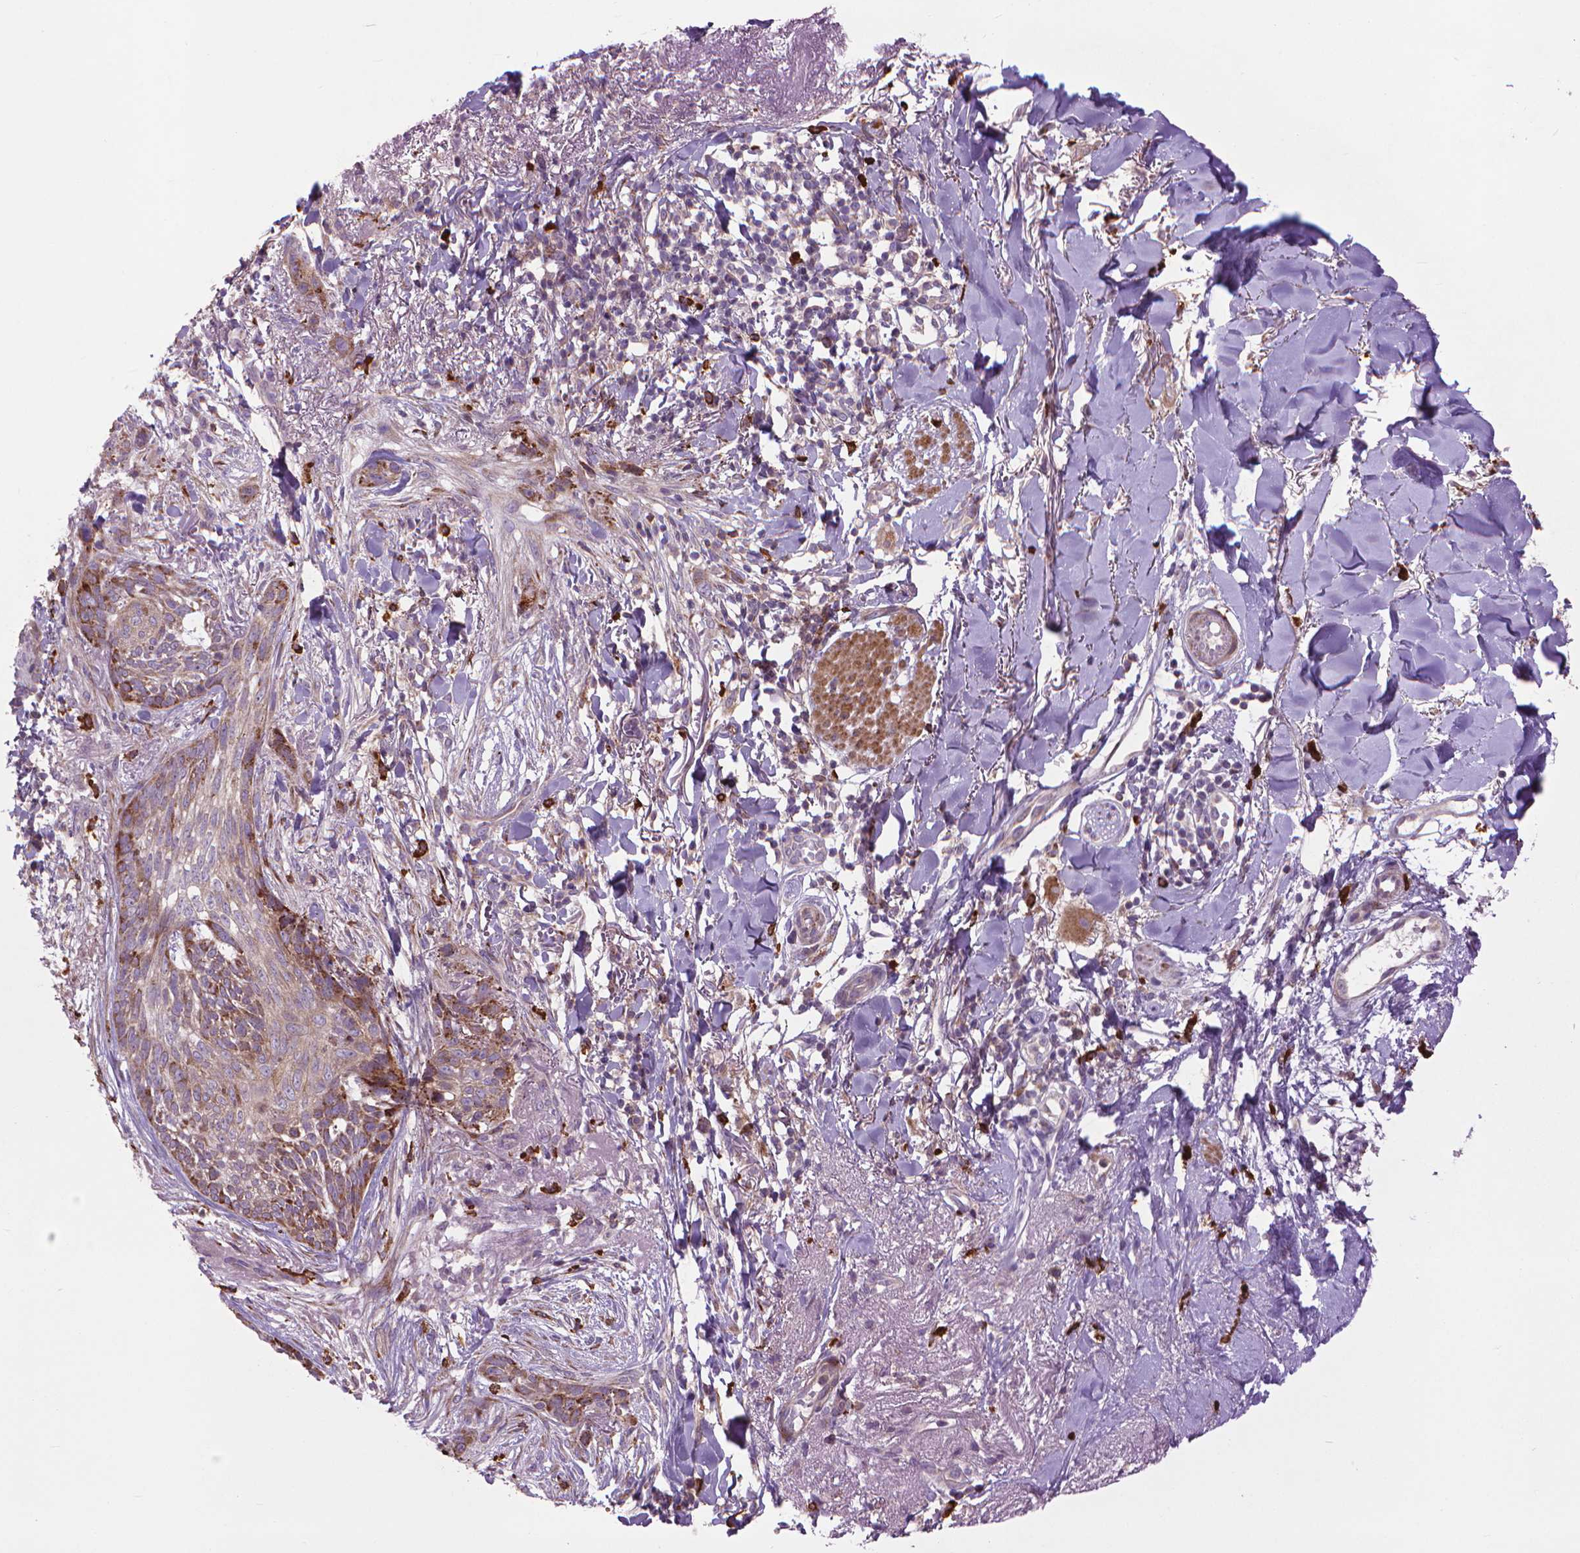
{"staining": {"intensity": "moderate", "quantity": "<25%", "location": "cytoplasmic/membranous"}, "tissue": "skin cancer", "cell_type": "Tumor cells", "image_type": "cancer", "snomed": [{"axis": "morphology", "description": "Normal tissue, NOS"}, {"axis": "morphology", "description": "Basal cell carcinoma"}, {"axis": "topography", "description": "Skin"}], "caption": "The immunohistochemical stain labels moderate cytoplasmic/membranous positivity in tumor cells of skin cancer (basal cell carcinoma) tissue. Ihc stains the protein in brown and the nuclei are stained blue.", "gene": "MYH14", "patient": {"sex": "male", "age": 84}}